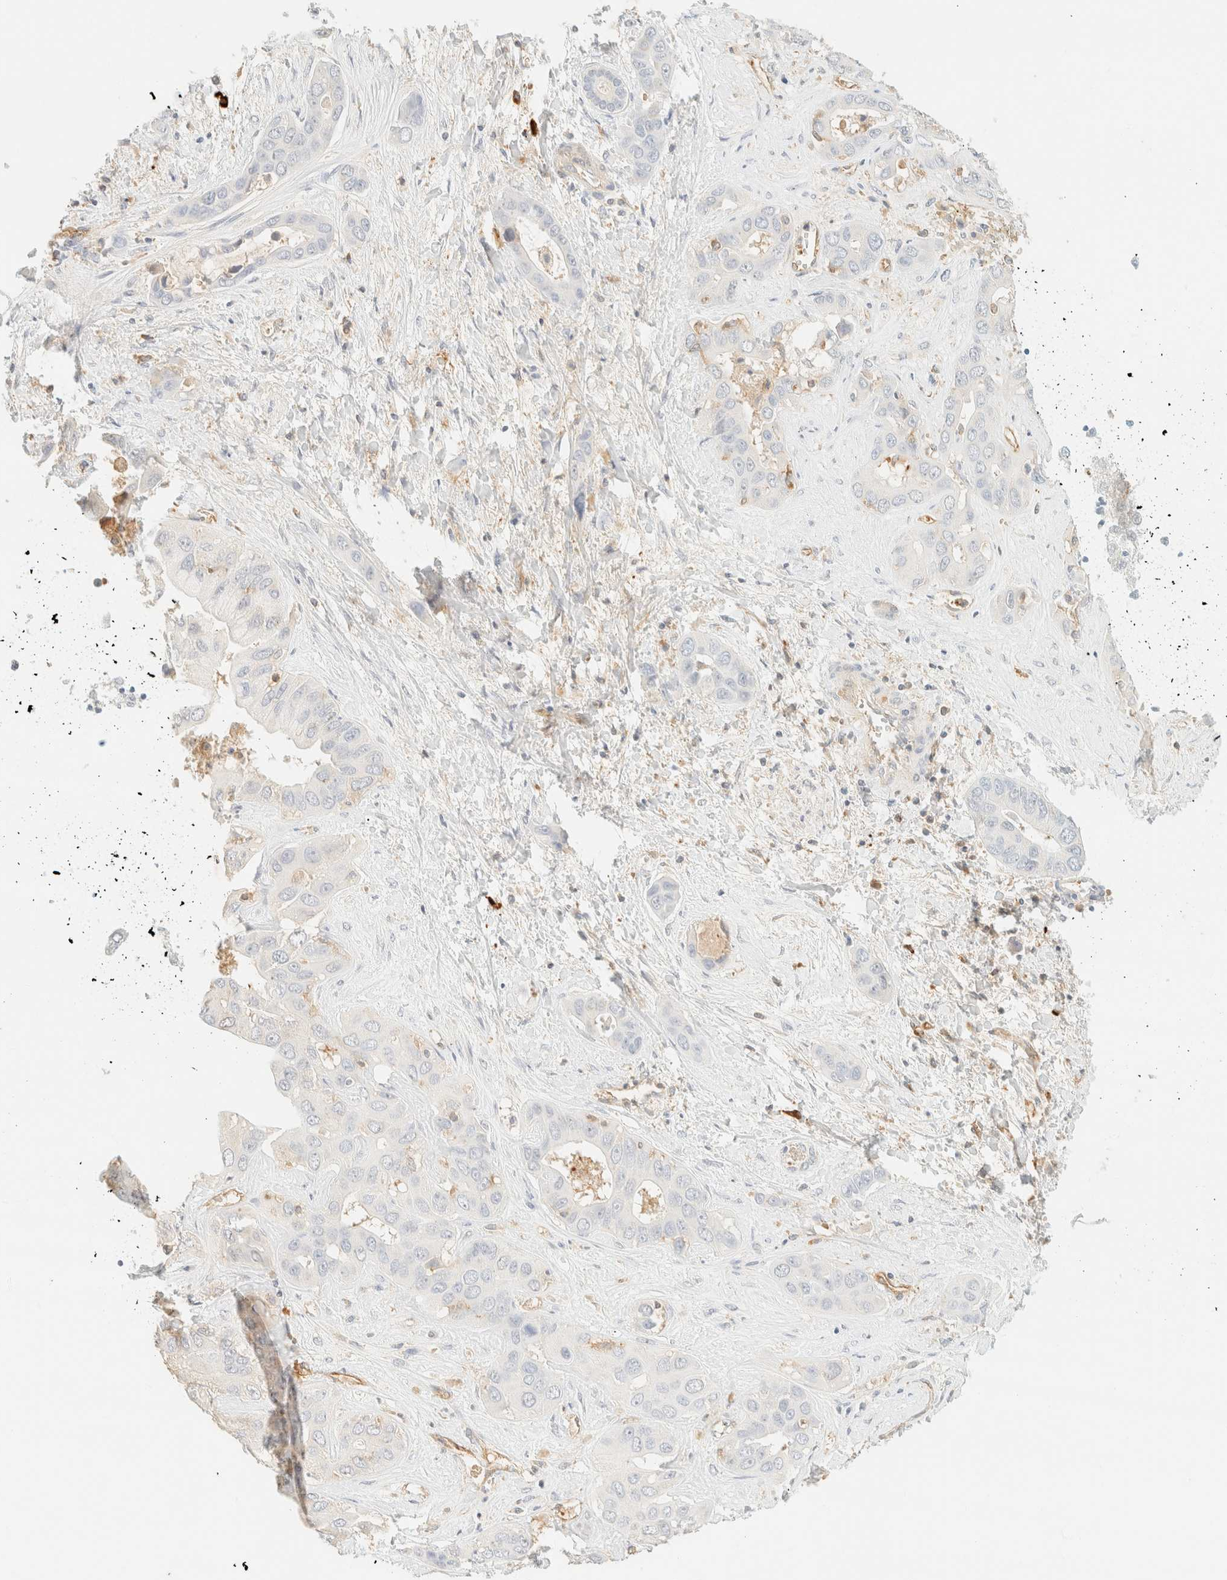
{"staining": {"intensity": "negative", "quantity": "none", "location": "none"}, "tissue": "liver cancer", "cell_type": "Tumor cells", "image_type": "cancer", "snomed": [{"axis": "morphology", "description": "Cholangiocarcinoma"}, {"axis": "topography", "description": "Liver"}], "caption": "Immunohistochemistry of human liver cancer displays no expression in tumor cells.", "gene": "FHOD1", "patient": {"sex": "female", "age": 52}}